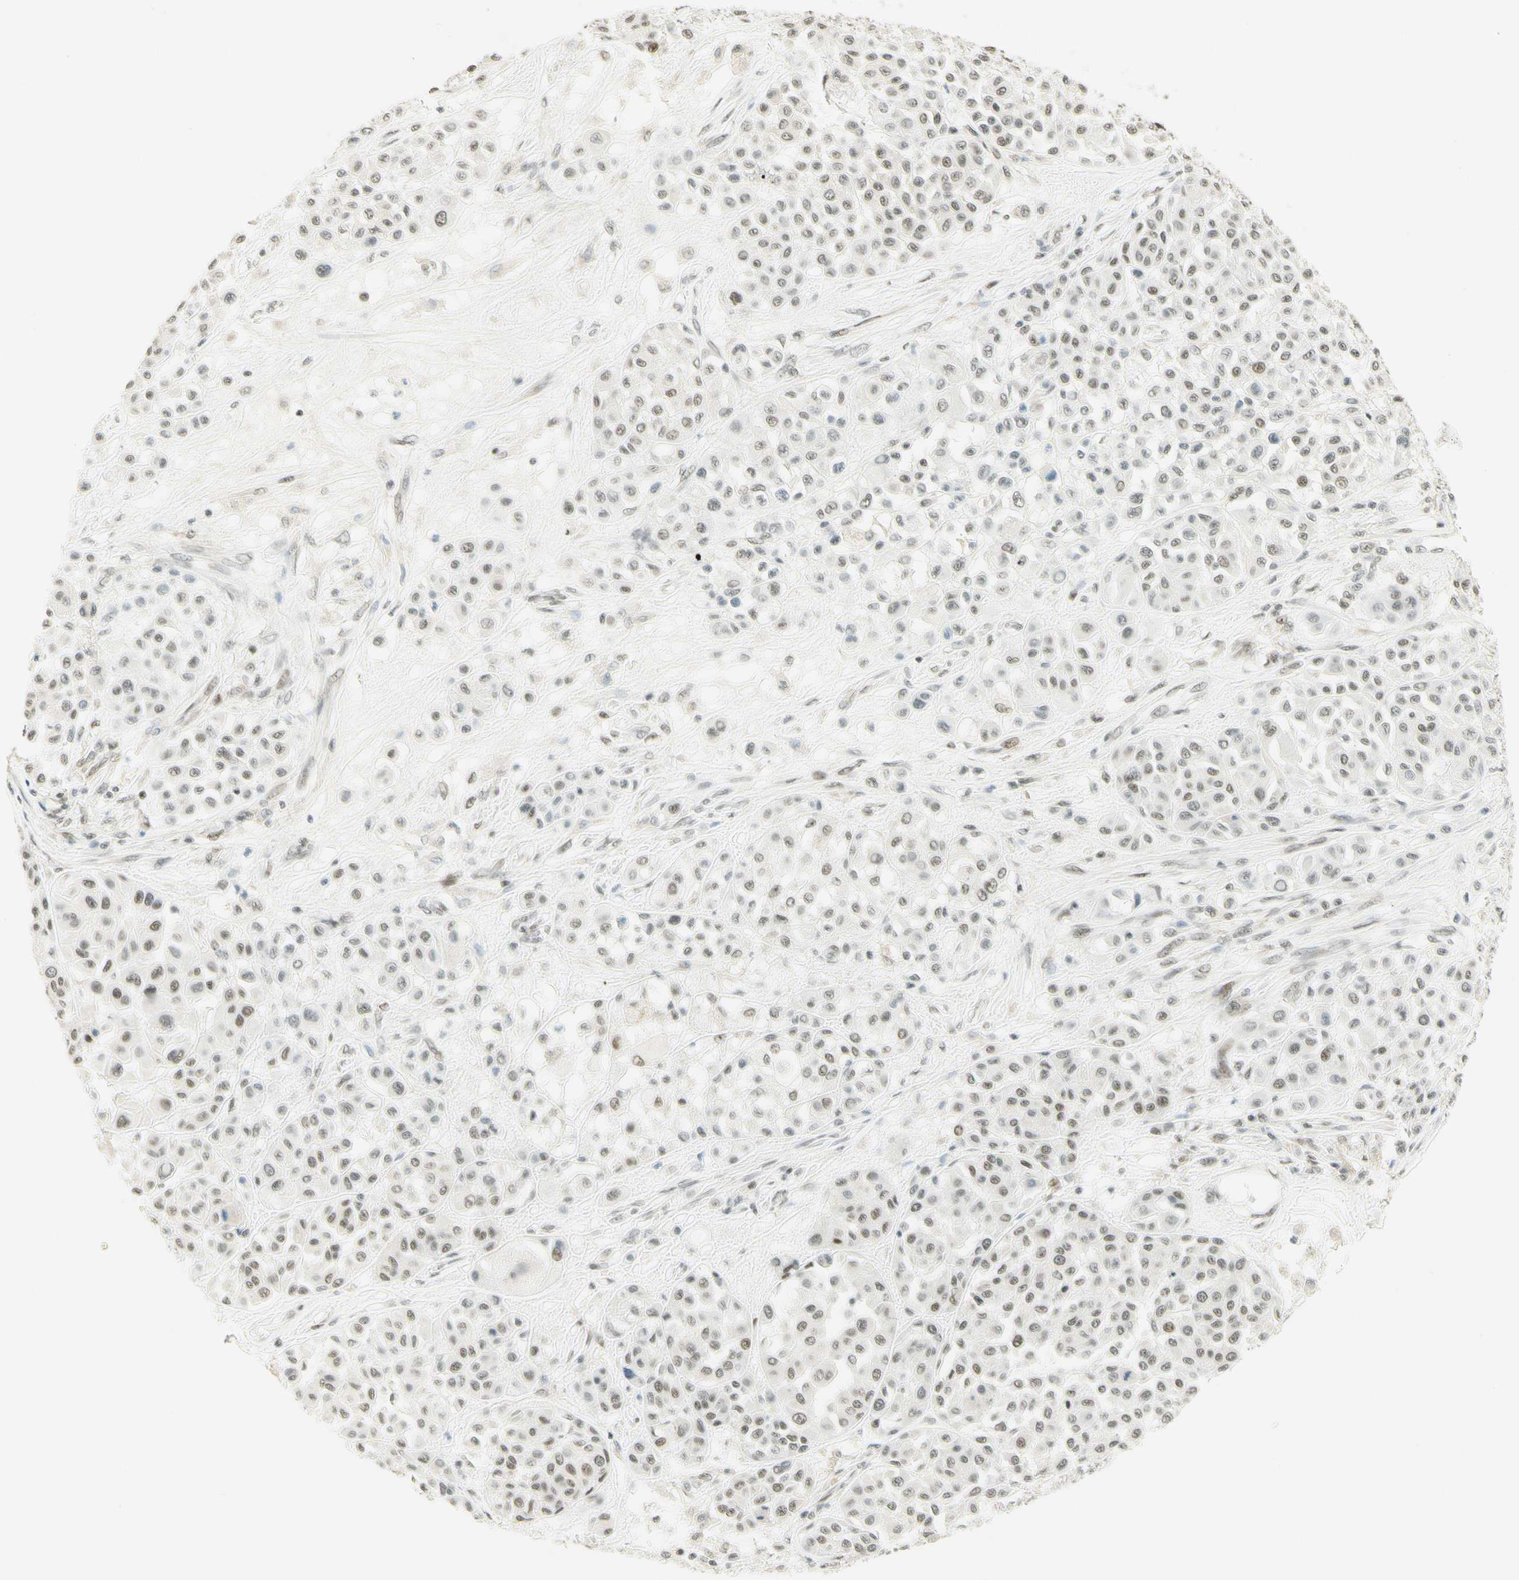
{"staining": {"intensity": "weak", "quantity": ">75%", "location": "nuclear"}, "tissue": "melanoma", "cell_type": "Tumor cells", "image_type": "cancer", "snomed": [{"axis": "morphology", "description": "Malignant melanoma, Metastatic site"}, {"axis": "topography", "description": "Soft tissue"}], "caption": "This is a histology image of immunohistochemistry (IHC) staining of malignant melanoma (metastatic site), which shows weak staining in the nuclear of tumor cells.", "gene": "PMS2", "patient": {"sex": "male", "age": 41}}